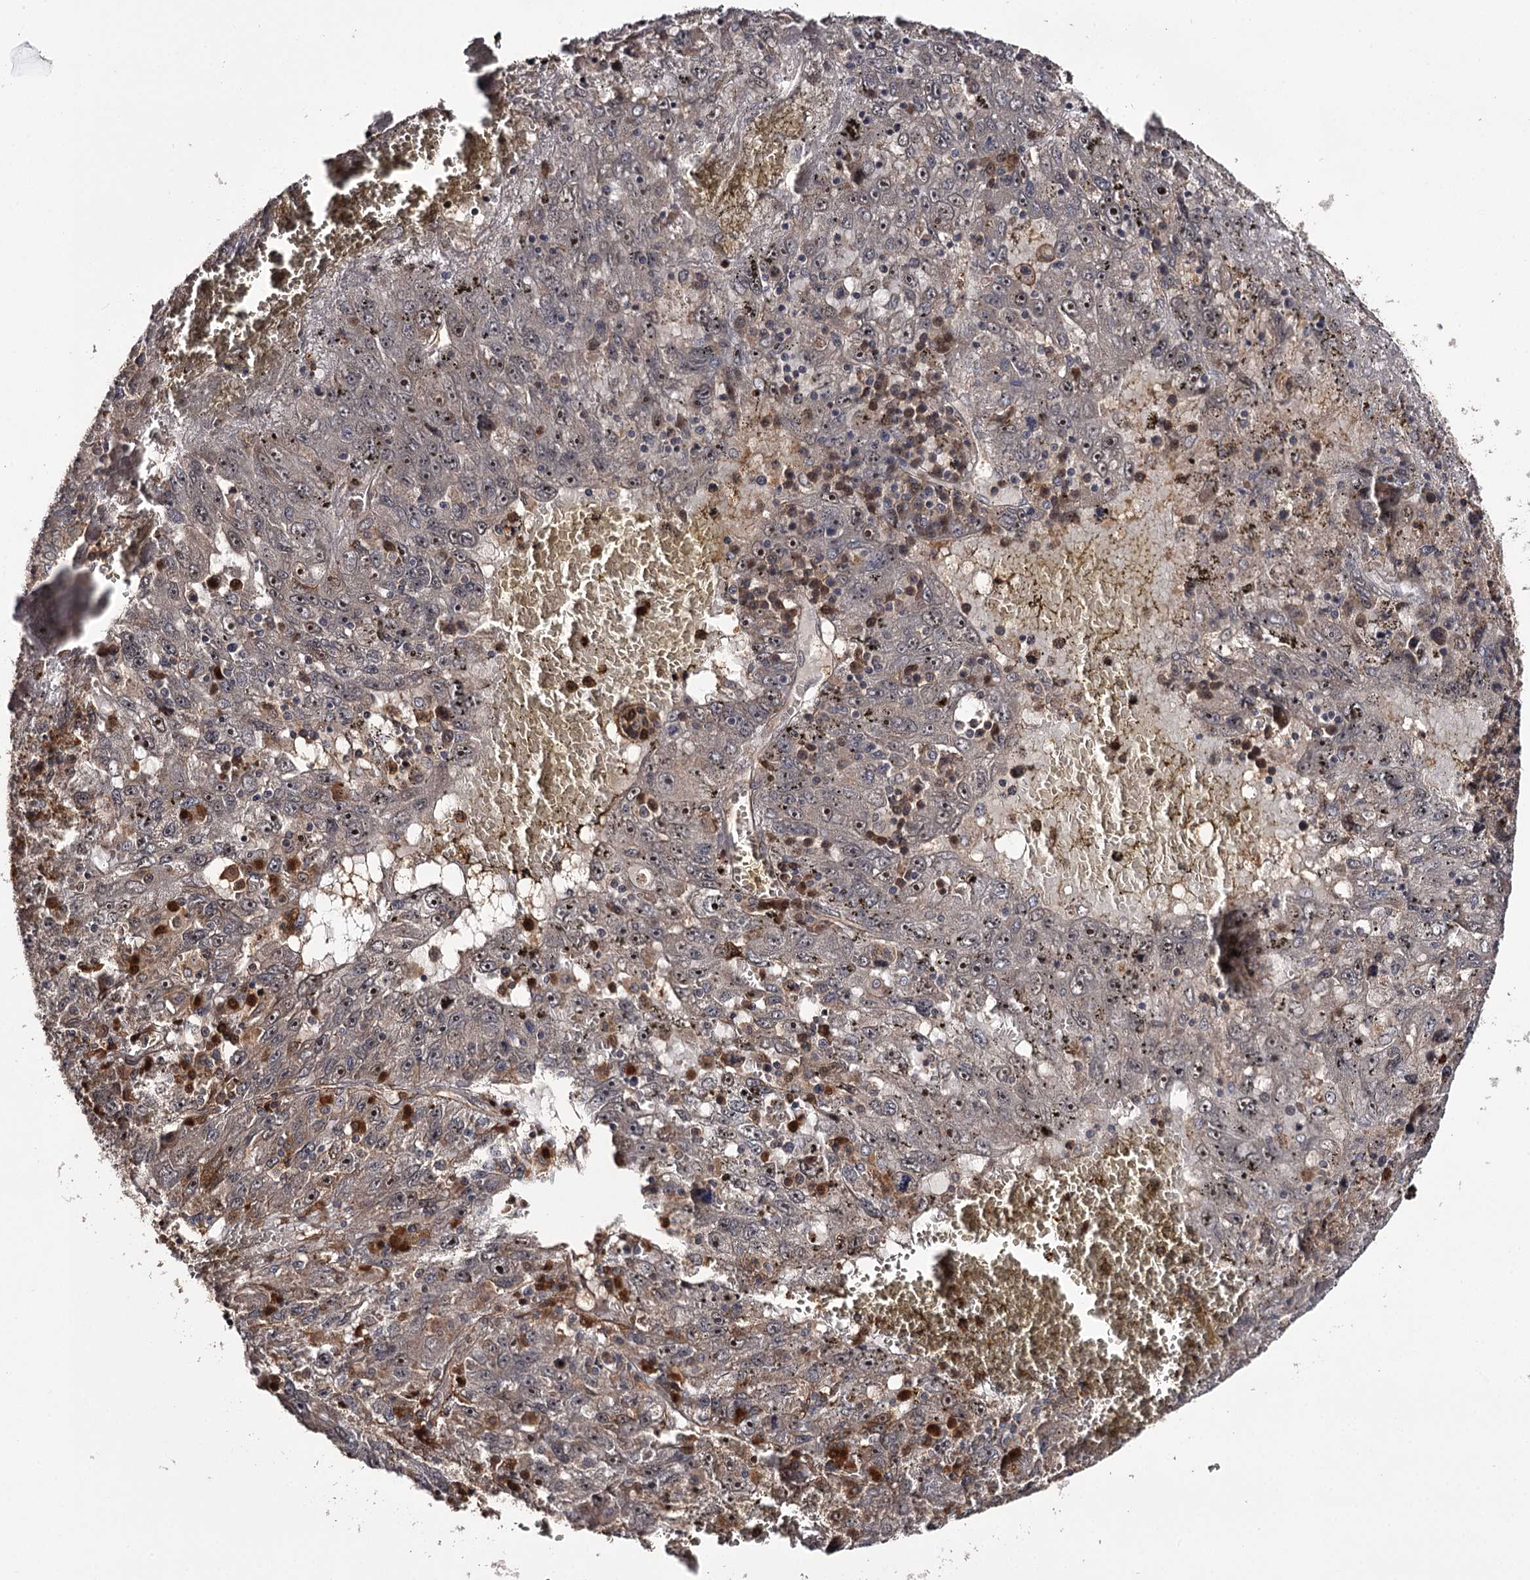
{"staining": {"intensity": "weak", "quantity": "<25%", "location": "cytoplasmic/membranous"}, "tissue": "liver cancer", "cell_type": "Tumor cells", "image_type": "cancer", "snomed": [{"axis": "morphology", "description": "Carcinoma, Hepatocellular, NOS"}, {"axis": "topography", "description": "Liver"}], "caption": "Protein analysis of hepatocellular carcinoma (liver) shows no significant positivity in tumor cells.", "gene": "TTC12", "patient": {"sex": "male", "age": 49}}